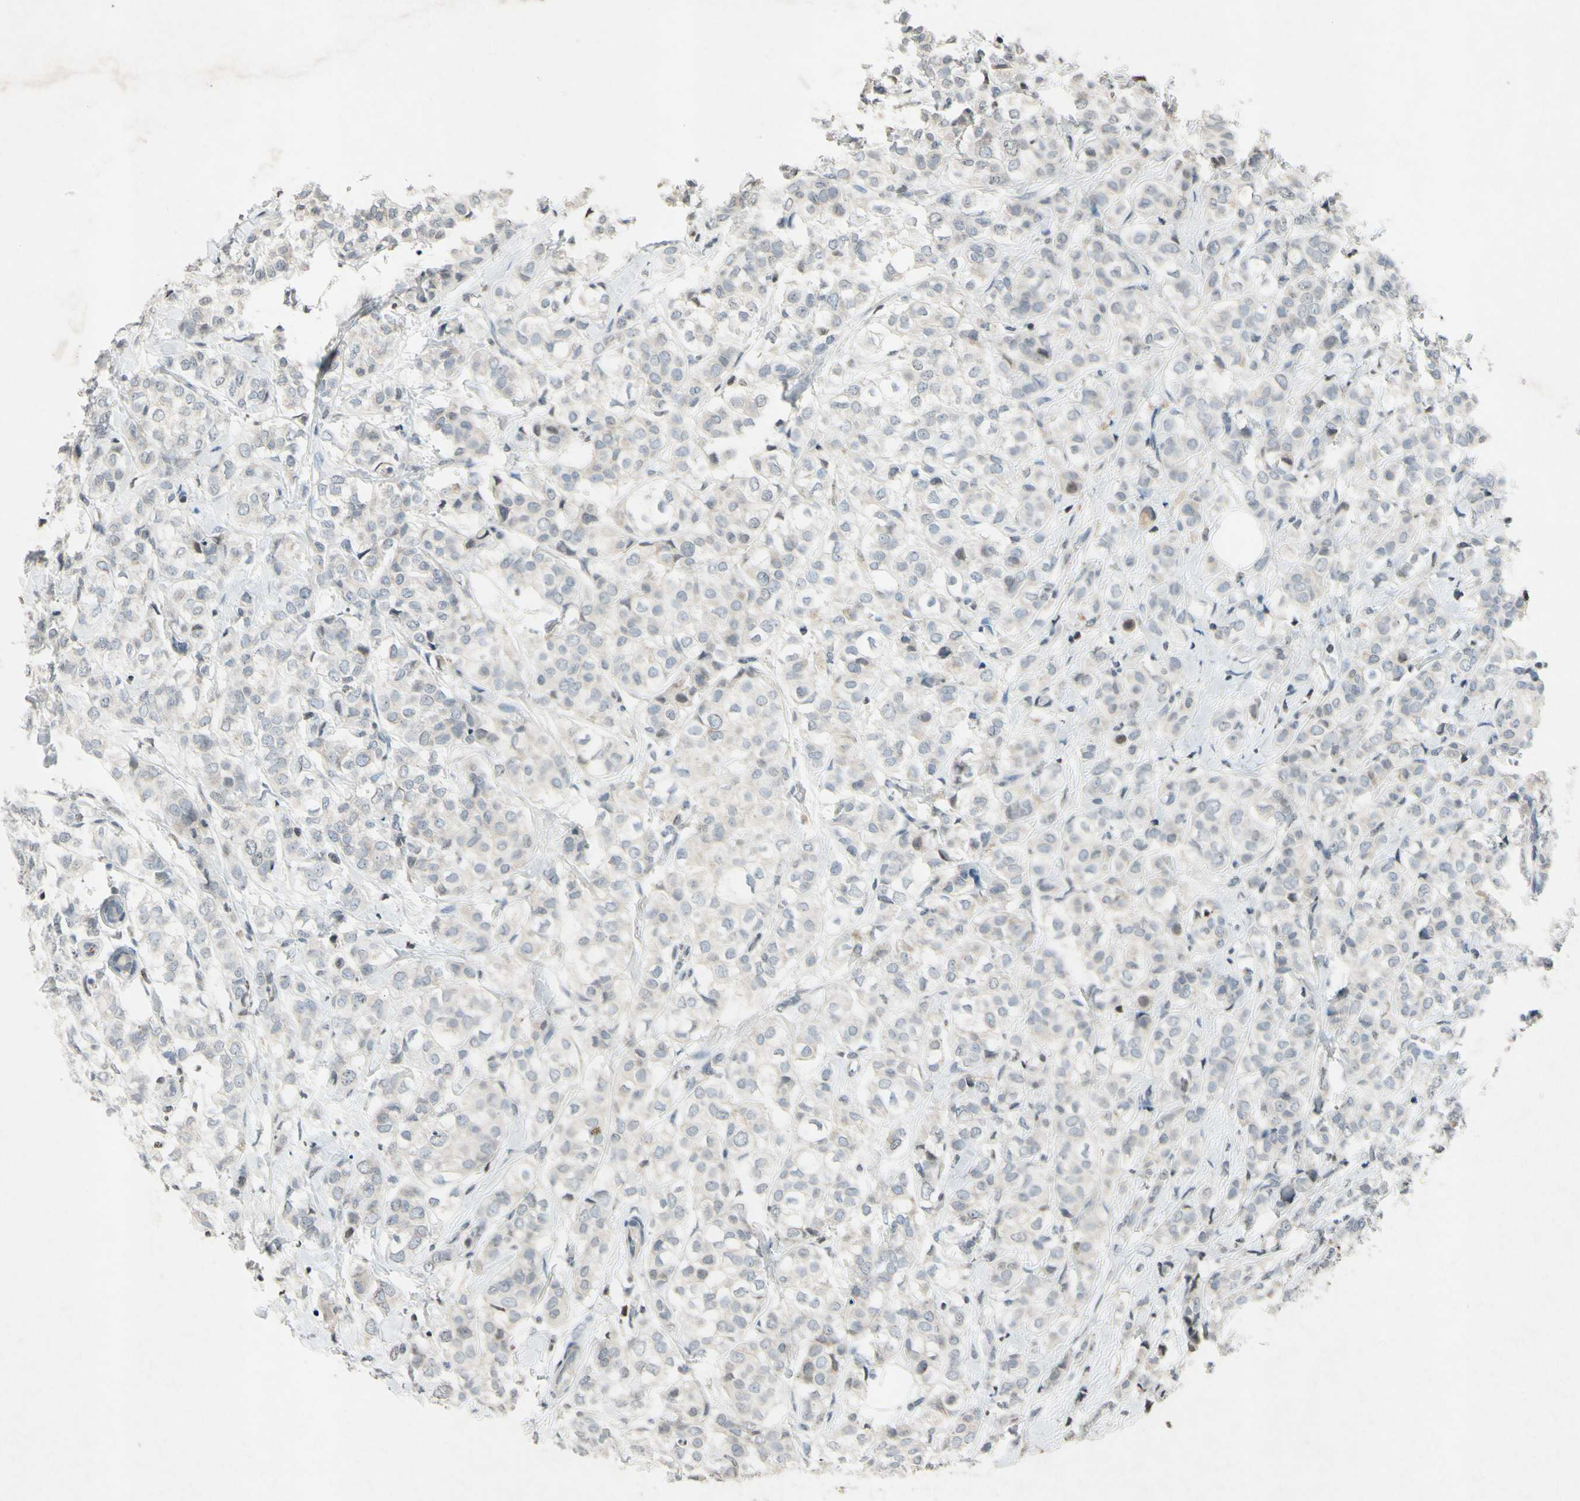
{"staining": {"intensity": "weak", "quantity": "<25%", "location": "cytoplasmic/membranous"}, "tissue": "breast cancer", "cell_type": "Tumor cells", "image_type": "cancer", "snomed": [{"axis": "morphology", "description": "Lobular carcinoma"}, {"axis": "topography", "description": "Breast"}], "caption": "Immunohistochemistry of human breast lobular carcinoma reveals no positivity in tumor cells.", "gene": "CLDN11", "patient": {"sex": "female", "age": 60}}